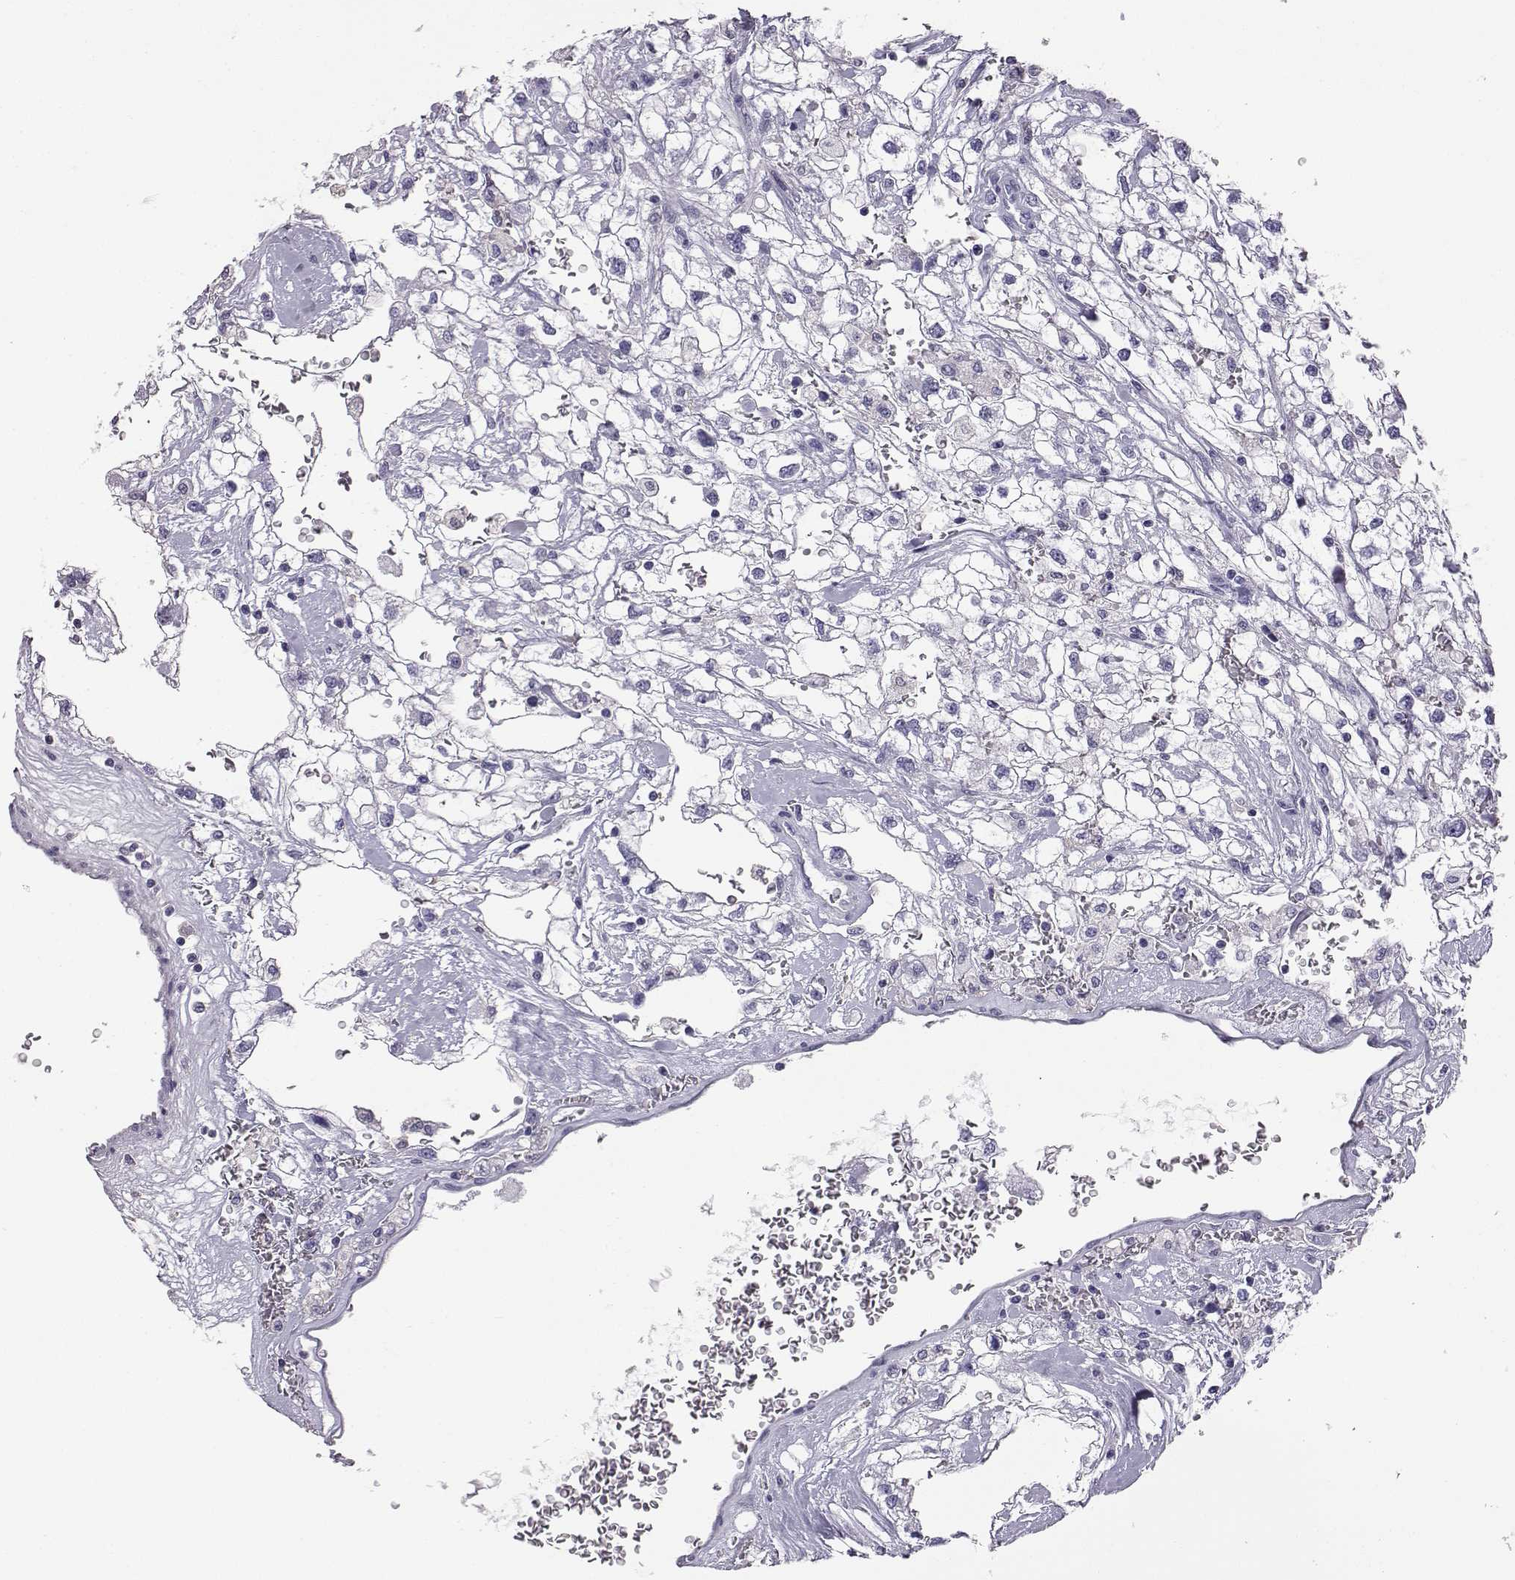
{"staining": {"intensity": "negative", "quantity": "none", "location": "none"}, "tissue": "renal cancer", "cell_type": "Tumor cells", "image_type": "cancer", "snomed": [{"axis": "morphology", "description": "Adenocarcinoma, NOS"}, {"axis": "topography", "description": "Kidney"}], "caption": "Immunohistochemistry (IHC) histopathology image of neoplastic tissue: human renal cancer stained with DAB exhibits no significant protein positivity in tumor cells.", "gene": "AKR1B1", "patient": {"sex": "male", "age": 59}}